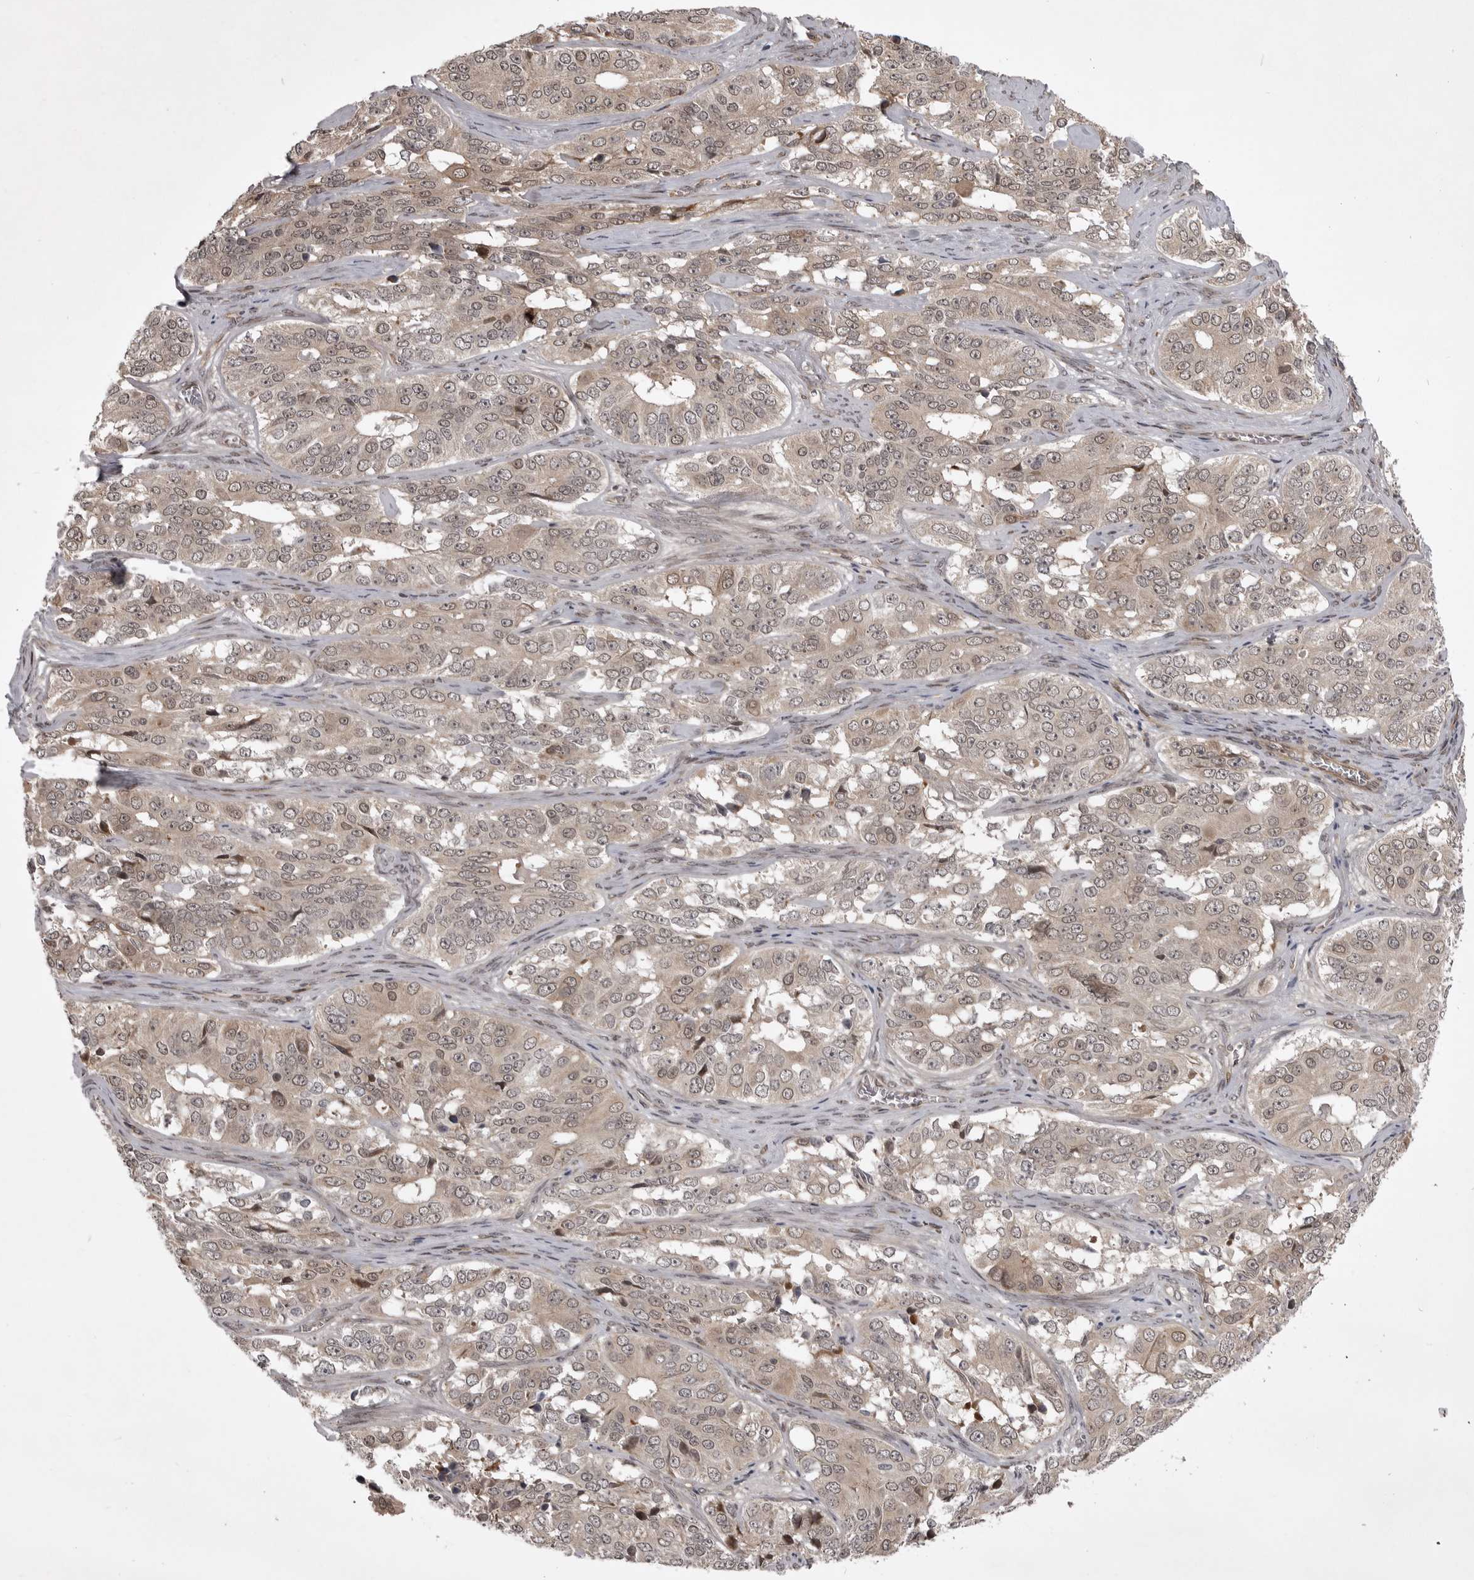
{"staining": {"intensity": "weak", "quantity": ">75%", "location": "cytoplasmic/membranous"}, "tissue": "ovarian cancer", "cell_type": "Tumor cells", "image_type": "cancer", "snomed": [{"axis": "morphology", "description": "Carcinoma, endometroid"}, {"axis": "topography", "description": "Ovary"}], "caption": "Protein analysis of ovarian cancer (endometroid carcinoma) tissue demonstrates weak cytoplasmic/membranous staining in about >75% of tumor cells. Nuclei are stained in blue.", "gene": "SNX16", "patient": {"sex": "female", "age": 51}}